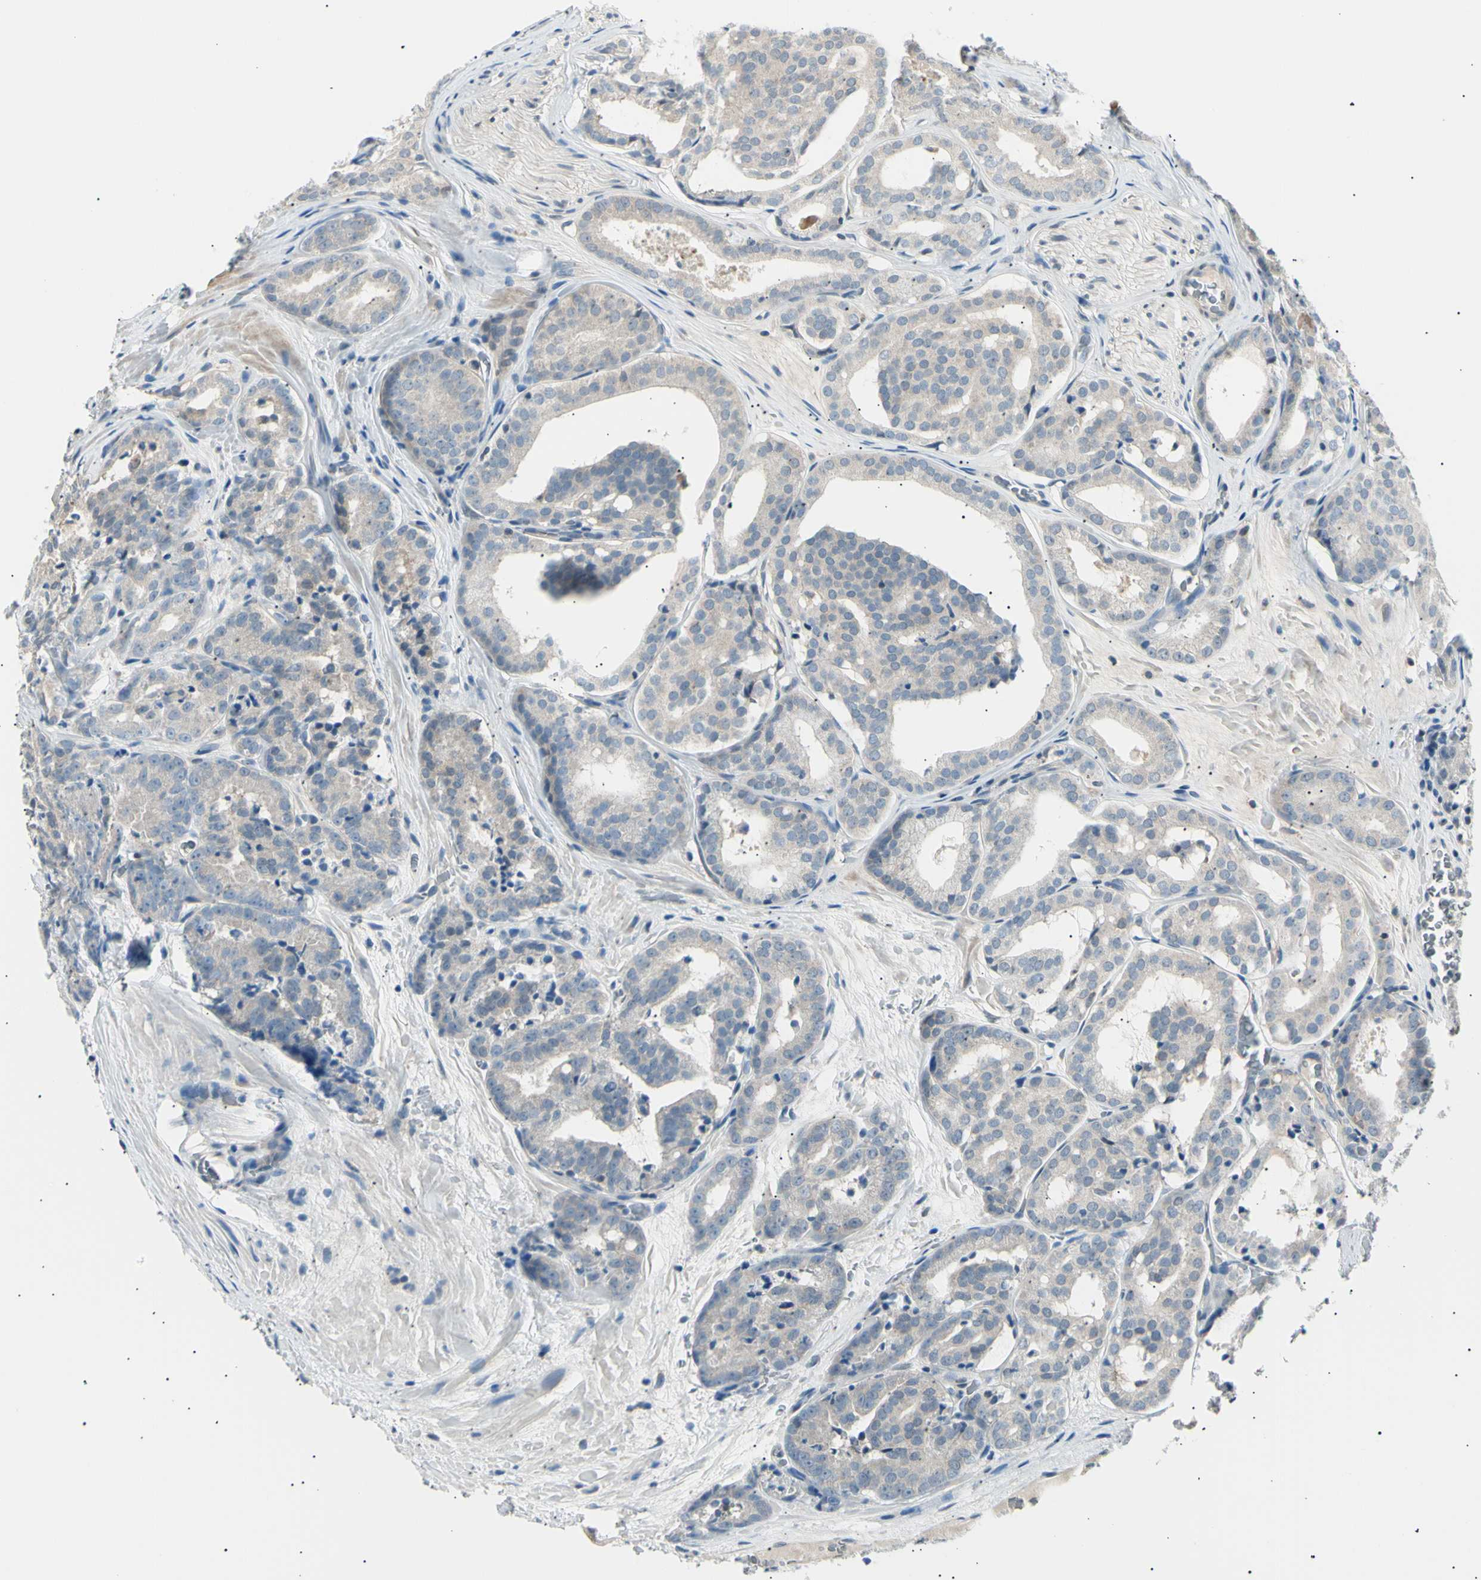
{"staining": {"intensity": "negative", "quantity": "none", "location": "none"}, "tissue": "prostate cancer", "cell_type": "Tumor cells", "image_type": "cancer", "snomed": [{"axis": "morphology", "description": "Adenocarcinoma, High grade"}, {"axis": "topography", "description": "Prostate"}], "caption": "This is a histopathology image of IHC staining of adenocarcinoma (high-grade) (prostate), which shows no positivity in tumor cells. (DAB IHC, high magnification).", "gene": "LHPP", "patient": {"sex": "male", "age": 64}}